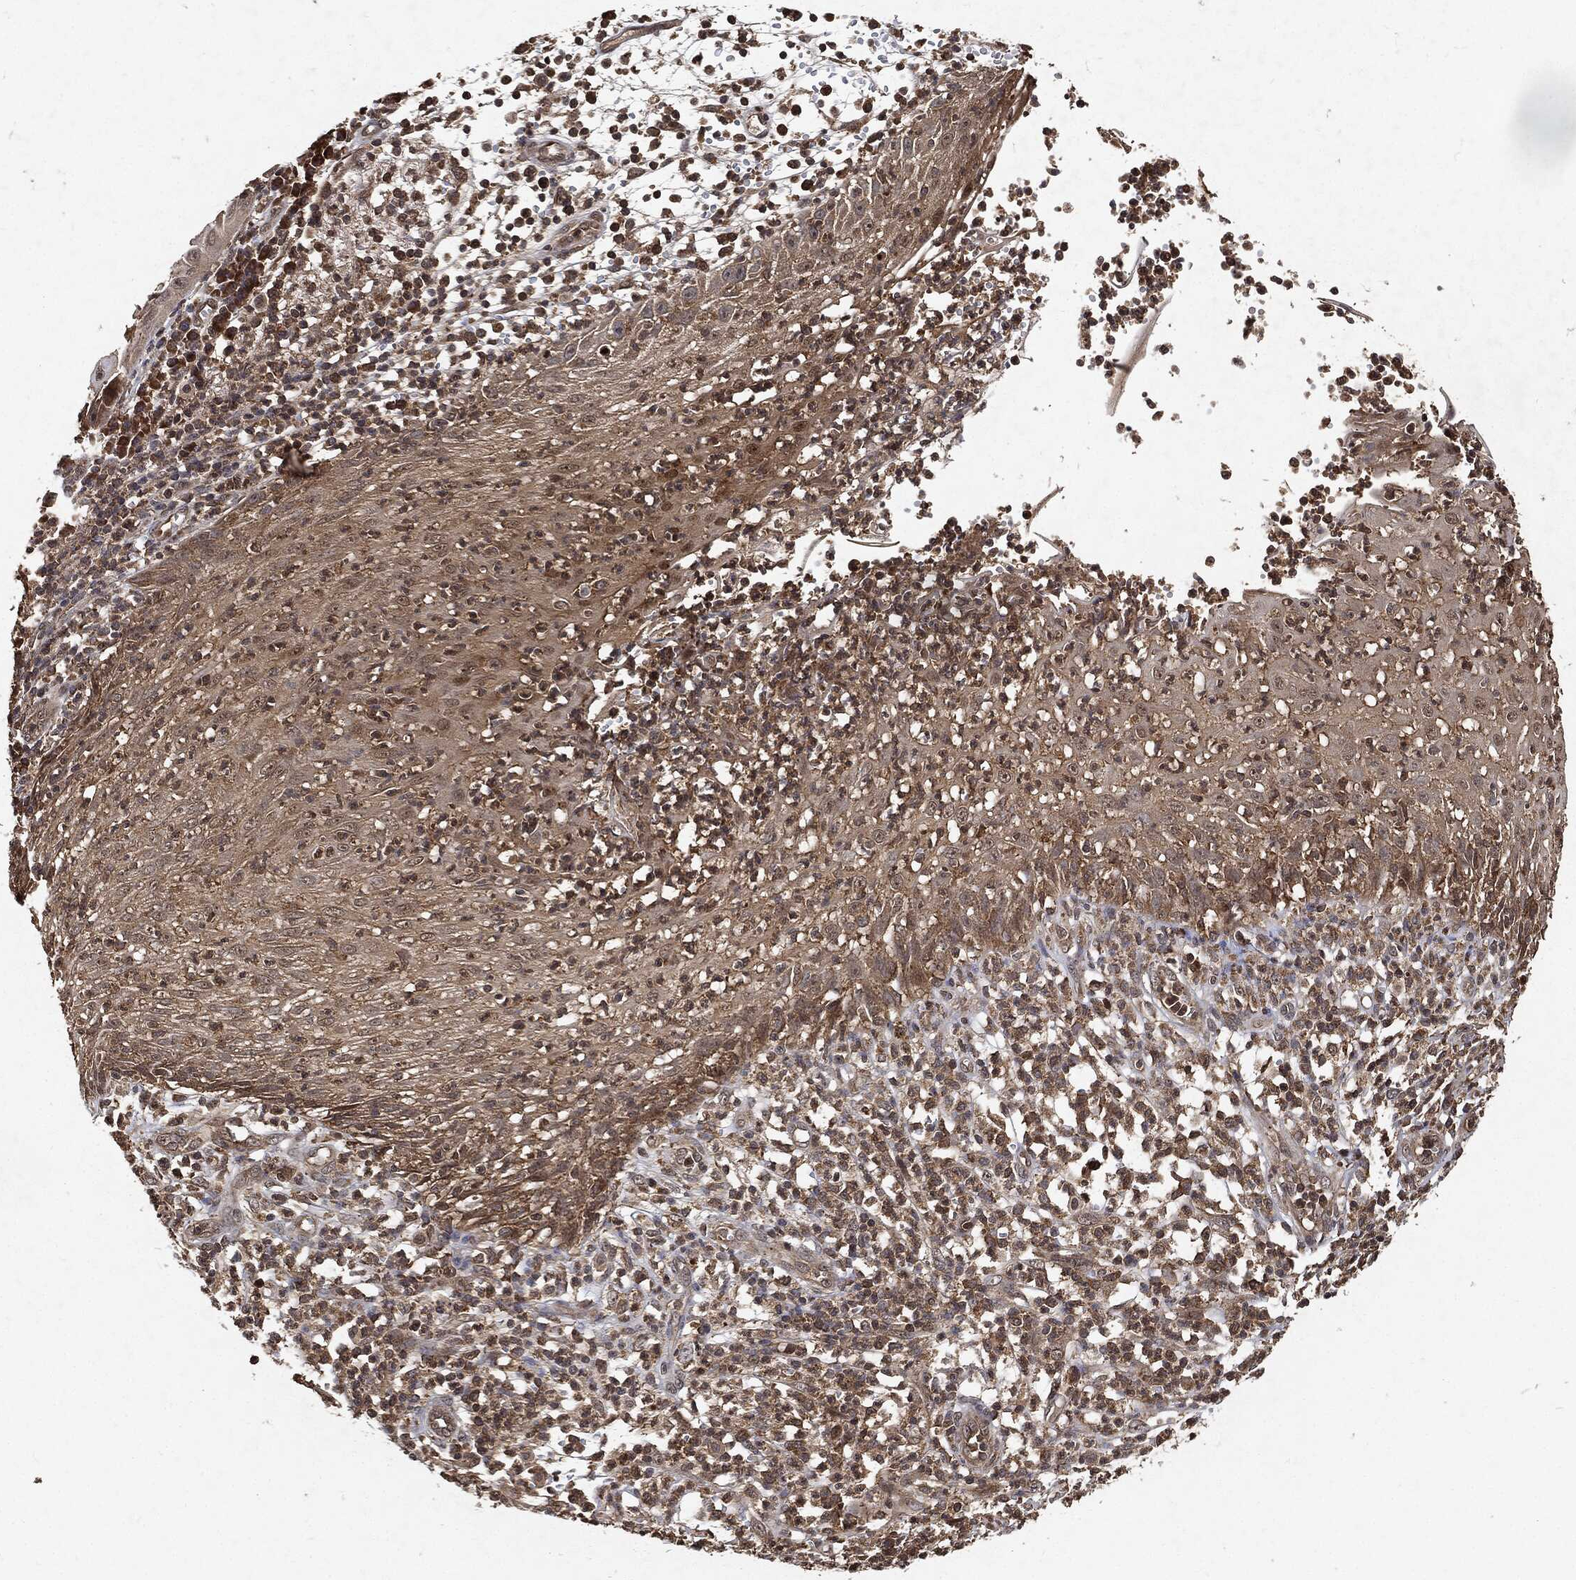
{"staining": {"intensity": "moderate", "quantity": ">75%", "location": "cytoplasmic/membranous"}, "tissue": "skin cancer", "cell_type": "Tumor cells", "image_type": "cancer", "snomed": [{"axis": "morphology", "description": "Normal tissue, NOS"}, {"axis": "morphology", "description": "Squamous cell carcinoma, NOS"}, {"axis": "topography", "description": "Skin"}], "caption": "The image demonstrates staining of skin squamous cell carcinoma, revealing moderate cytoplasmic/membranous protein expression (brown color) within tumor cells.", "gene": "ZNF226", "patient": {"sex": "male", "age": 79}}